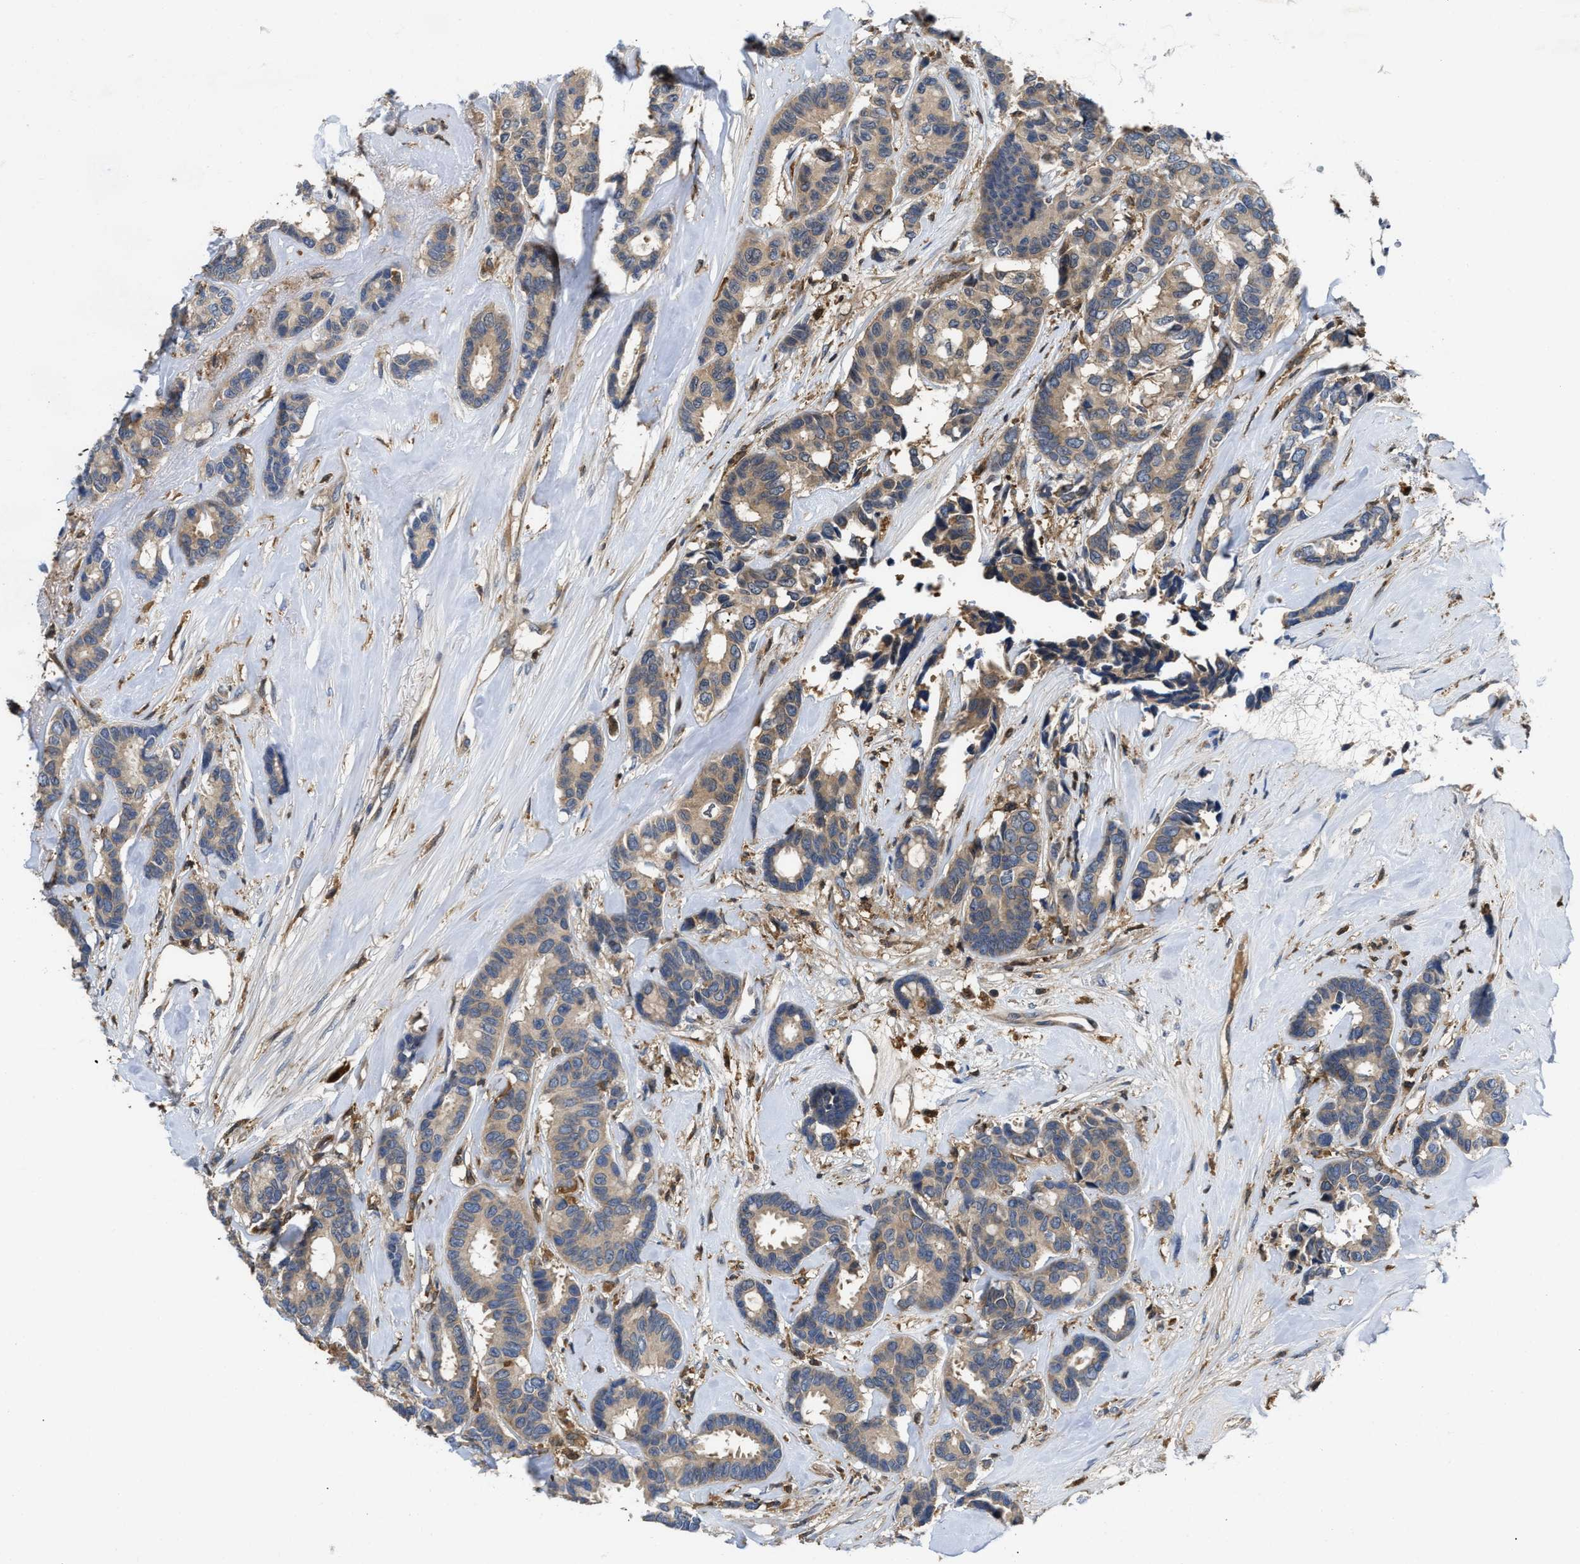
{"staining": {"intensity": "weak", "quantity": "25%-75%", "location": "cytoplasmic/membranous"}, "tissue": "breast cancer", "cell_type": "Tumor cells", "image_type": "cancer", "snomed": [{"axis": "morphology", "description": "Duct carcinoma"}, {"axis": "topography", "description": "Breast"}], "caption": "DAB (3,3'-diaminobenzidine) immunohistochemical staining of breast cancer exhibits weak cytoplasmic/membranous protein expression in about 25%-75% of tumor cells.", "gene": "OSTF1", "patient": {"sex": "female", "age": 87}}